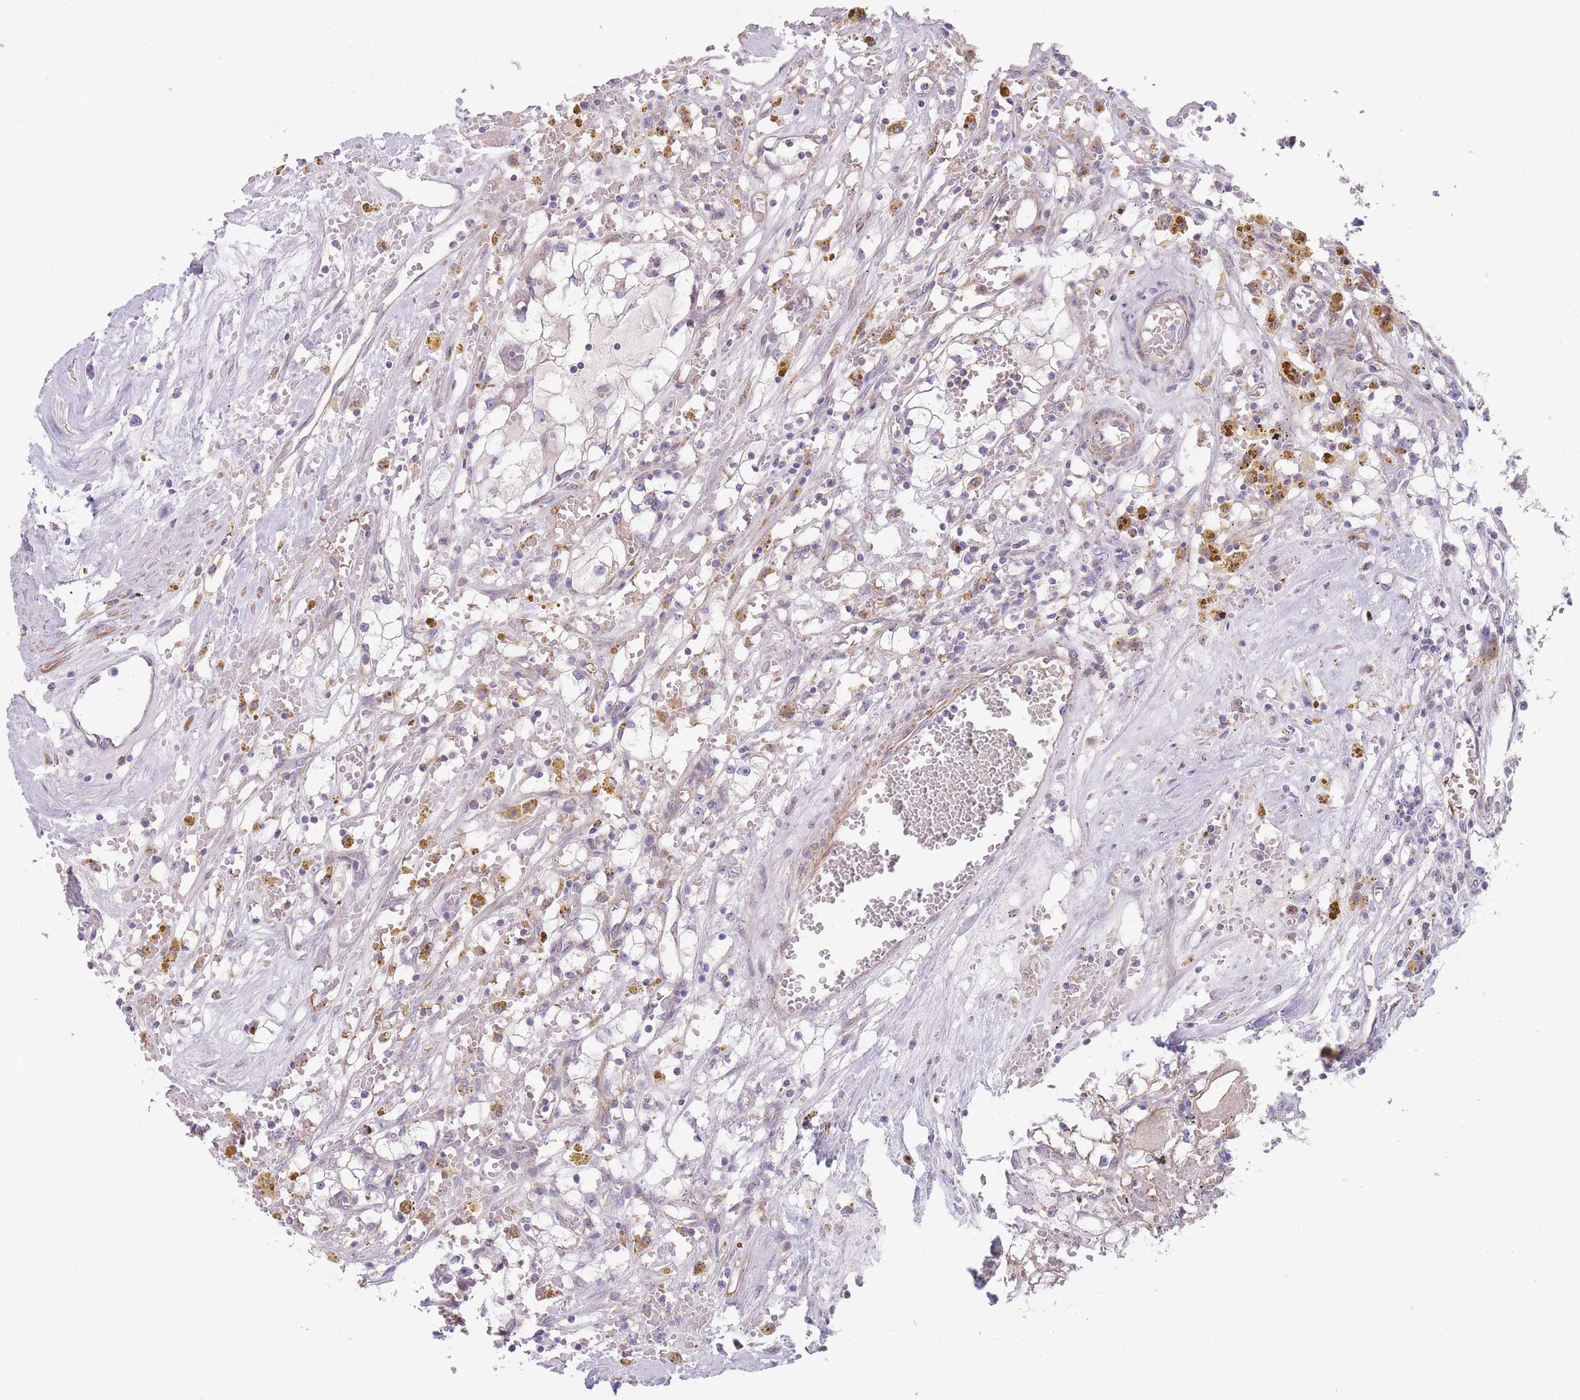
{"staining": {"intensity": "negative", "quantity": "none", "location": "none"}, "tissue": "renal cancer", "cell_type": "Tumor cells", "image_type": "cancer", "snomed": [{"axis": "morphology", "description": "Adenocarcinoma, NOS"}, {"axis": "topography", "description": "Kidney"}], "caption": "Renal adenocarcinoma was stained to show a protein in brown. There is no significant expression in tumor cells.", "gene": "SMPD4", "patient": {"sex": "male", "age": 56}}